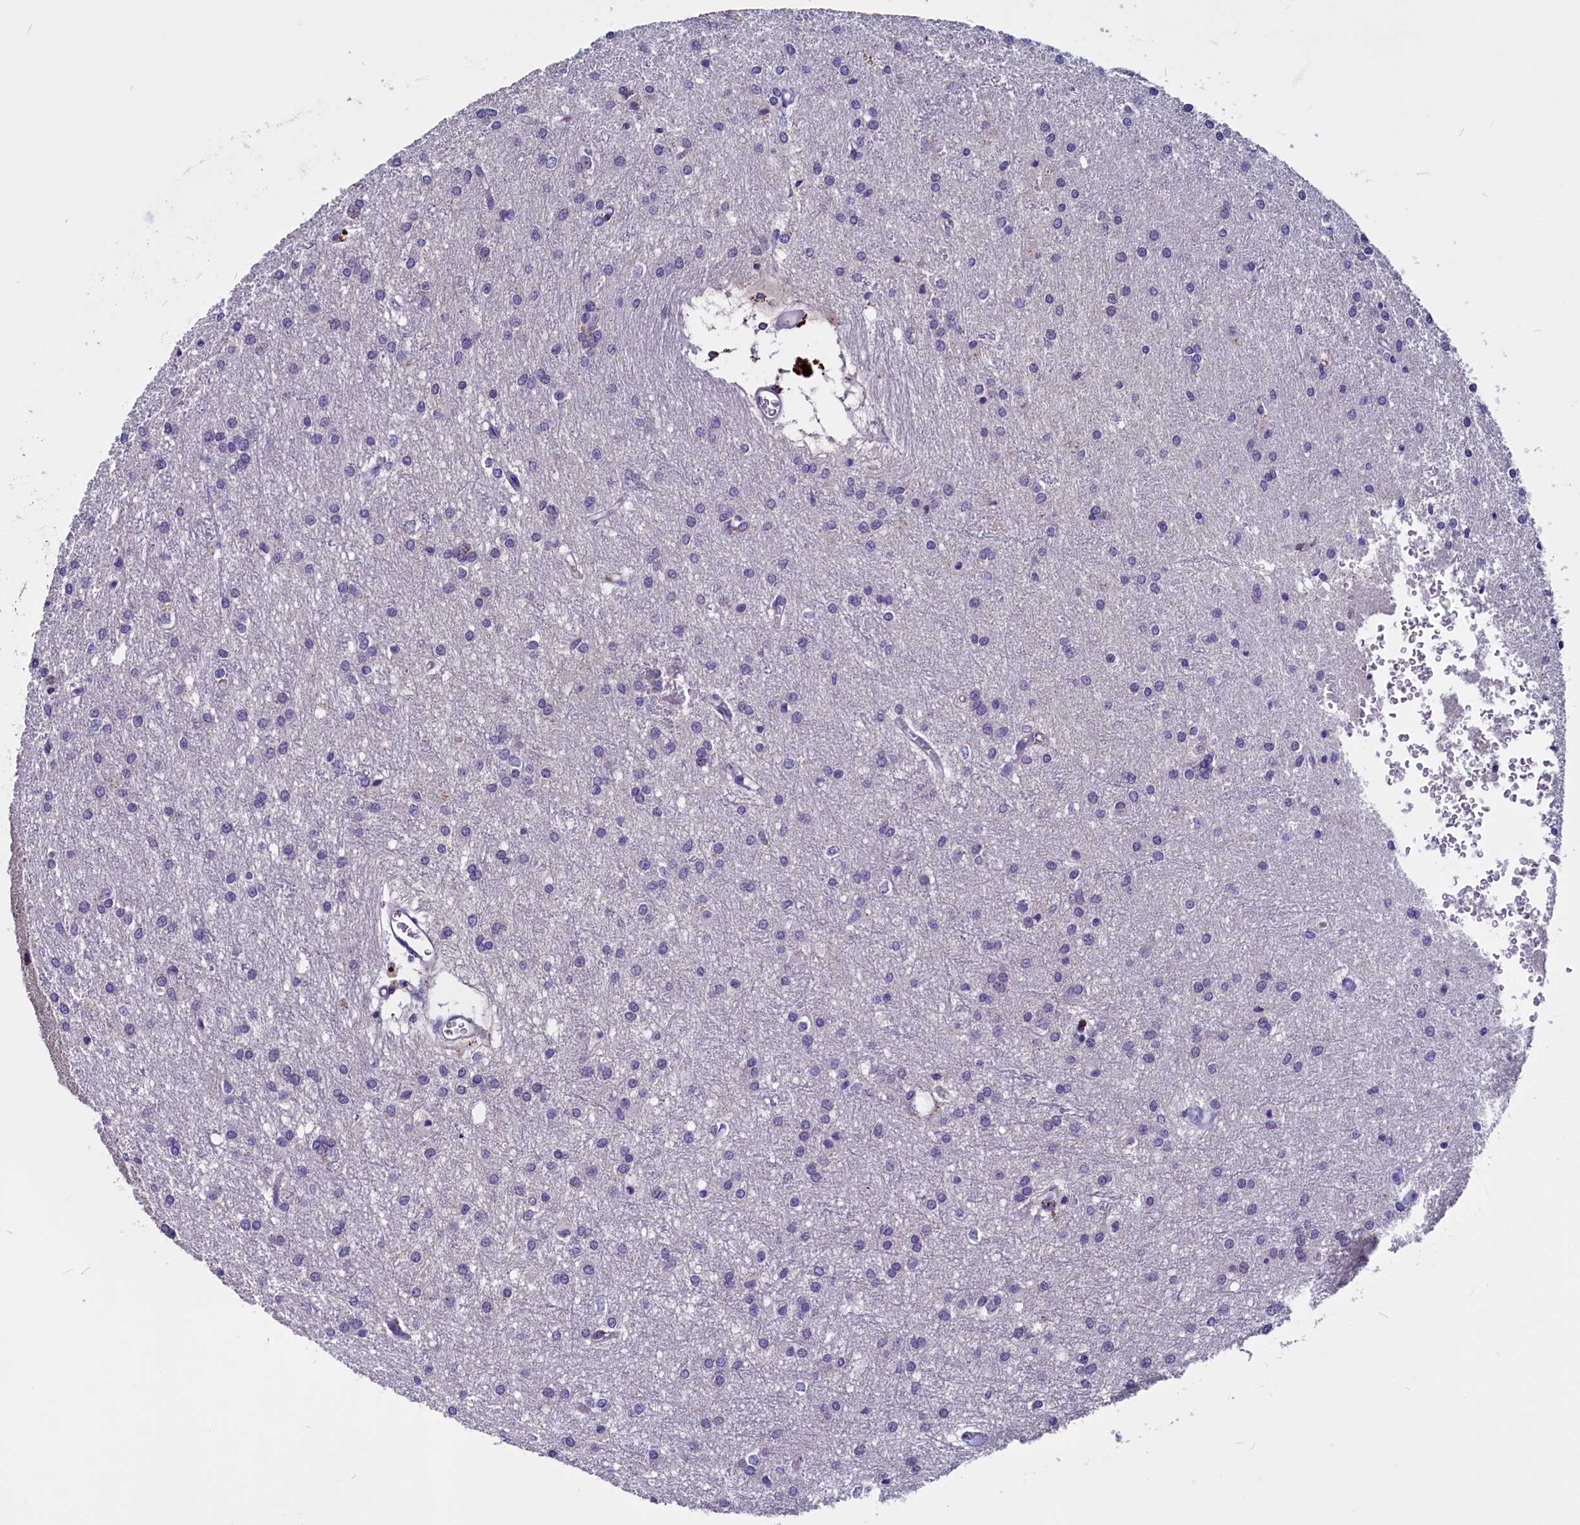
{"staining": {"intensity": "negative", "quantity": "none", "location": "none"}, "tissue": "glioma", "cell_type": "Tumor cells", "image_type": "cancer", "snomed": [{"axis": "morphology", "description": "Glioma, malignant, High grade"}, {"axis": "topography", "description": "Brain"}], "caption": "Tumor cells are negative for protein expression in human glioma.", "gene": "CCBE1", "patient": {"sex": "female", "age": 50}}